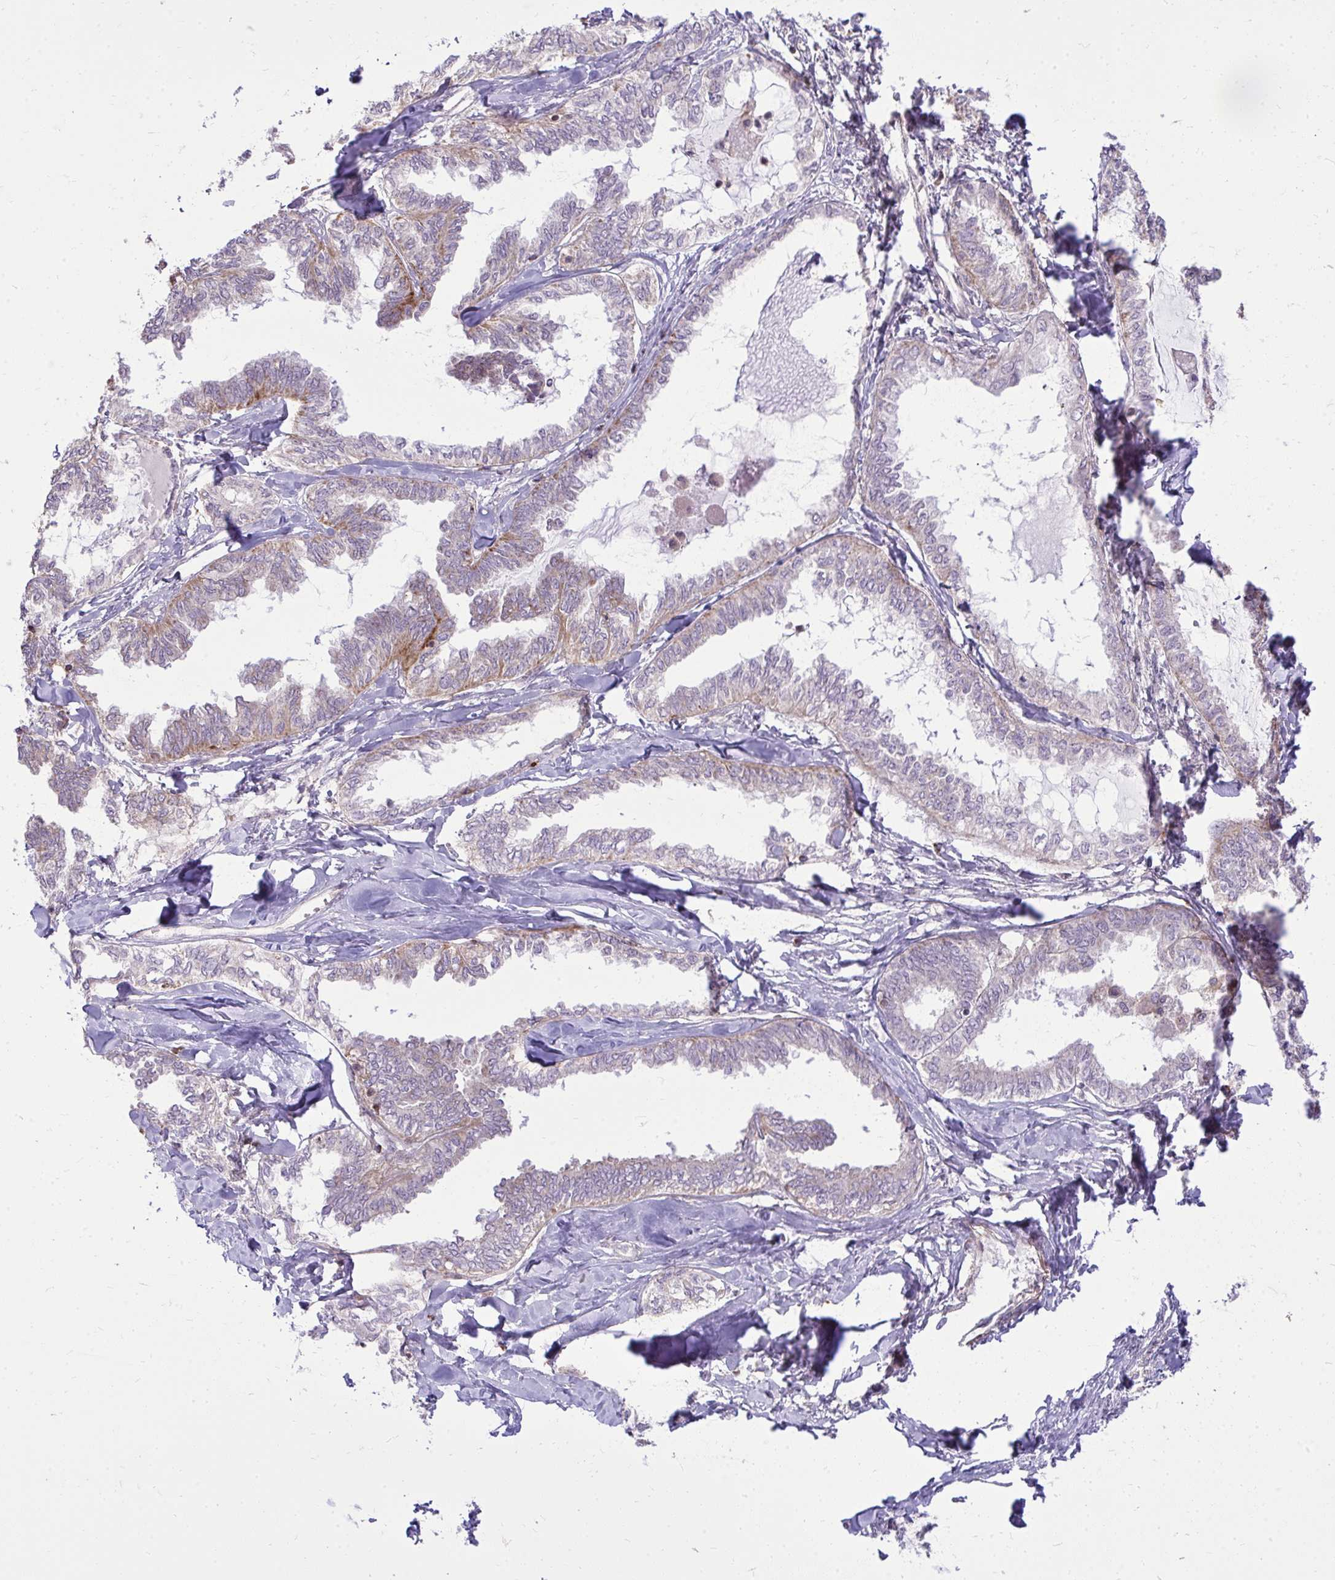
{"staining": {"intensity": "moderate", "quantity": "<25%", "location": "cytoplasmic/membranous"}, "tissue": "ovarian cancer", "cell_type": "Tumor cells", "image_type": "cancer", "snomed": [{"axis": "morphology", "description": "Carcinoma, endometroid"}, {"axis": "topography", "description": "Ovary"}], "caption": "The immunohistochemical stain highlights moderate cytoplasmic/membranous positivity in tumor cells of ovarian endometroid carcinoma tissue.", "gene": "SLC7A5", "patient": {"sex": "female", "age": 70}}